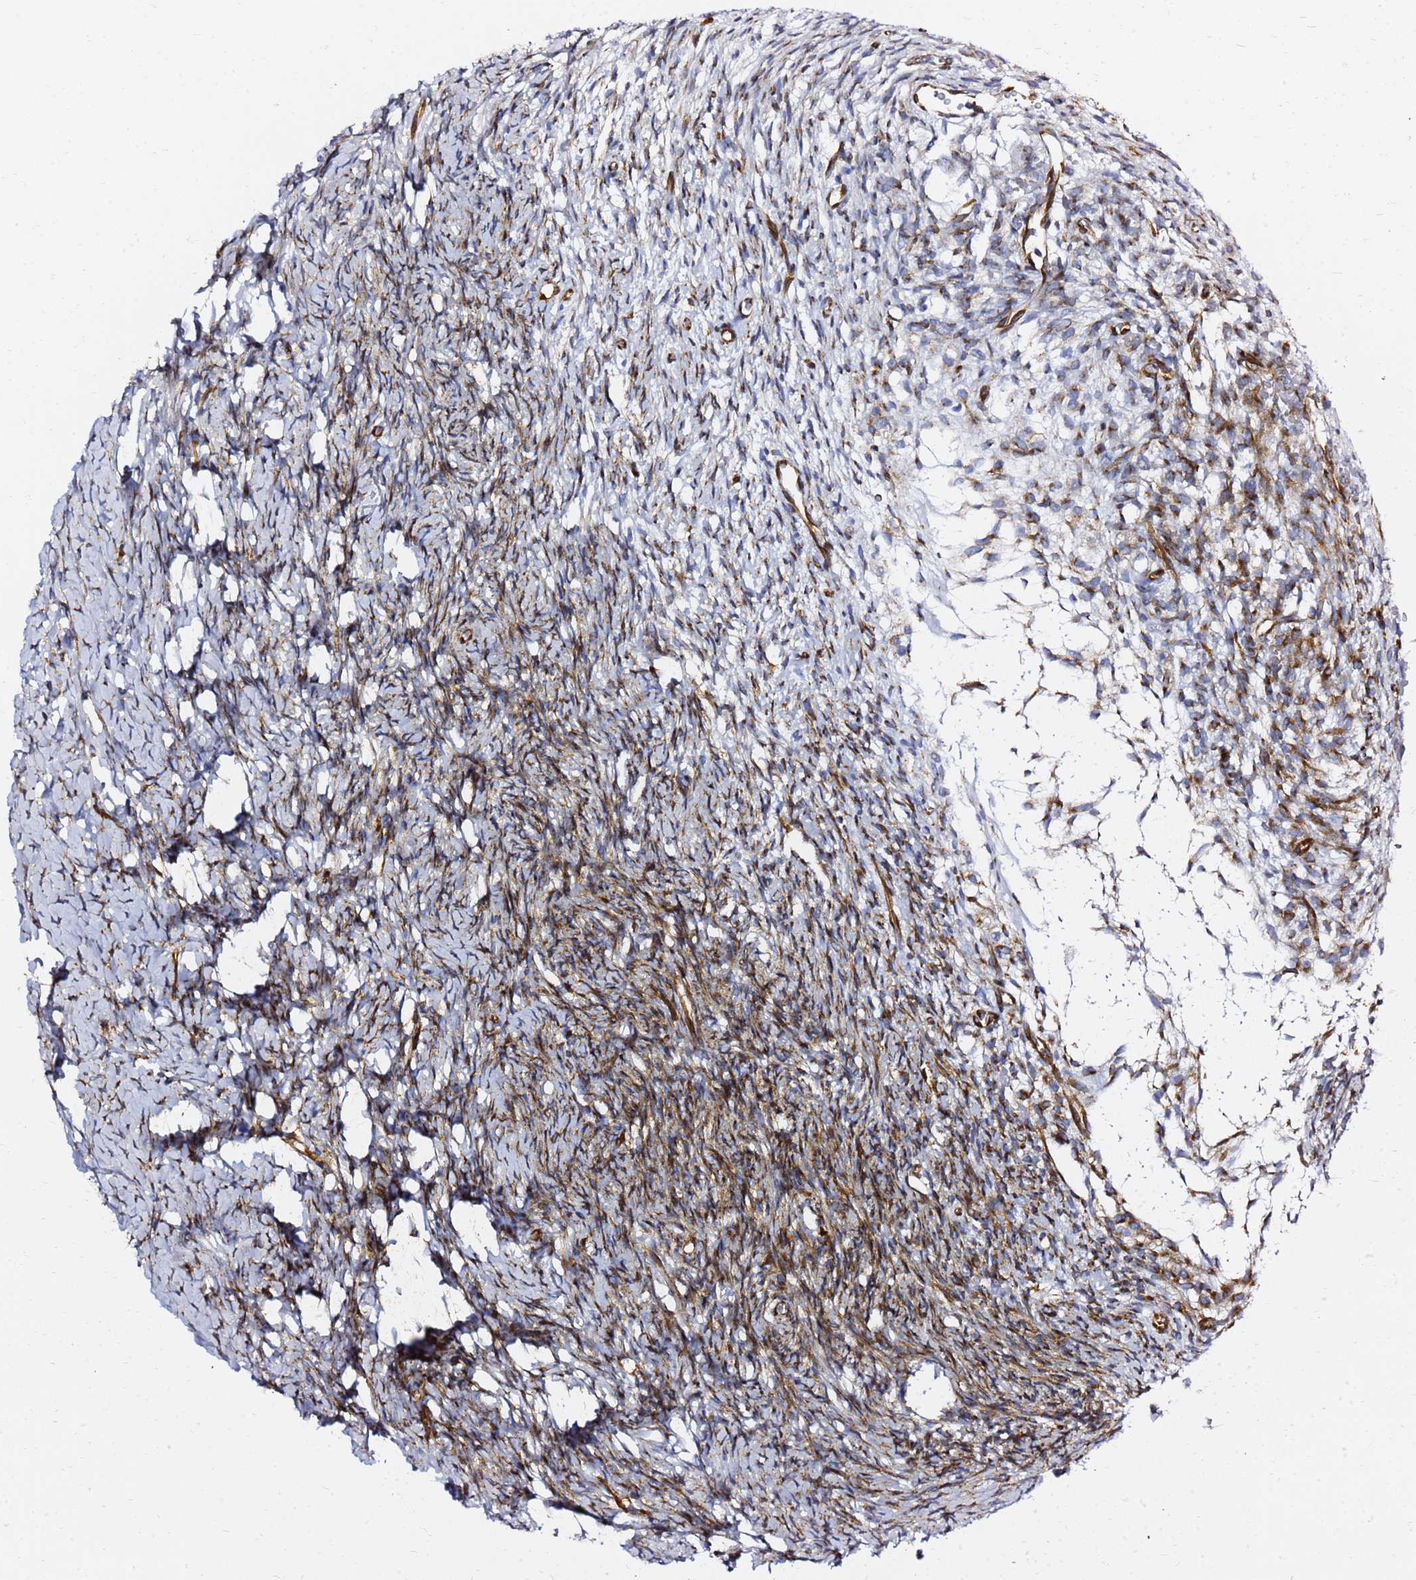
{"staining": {"intensity": "strong", "quantity": ">75%", "location": "cytoplasmic/membranous"}, "tissue": "ovary", "cell_type": "Follicle cells", "image_type": "normal", "snomed": [{"axis": "morphology", "description": "Normal tissue, NOS"}, {"axis": "topography", "description": "Ovary"}], "caption": "Strong cytoplasmic/membranous protein positivity is seen in approximately >75% of follicle cells in ovary. The staining was performed using DAB (3,3'-diaminobenzidine), with brown indicating positive protein expression. Nuclei are stained blue with hematoxylin.", "gene": "TUBA8", "patient": {"sex": "female", "age": 39}}